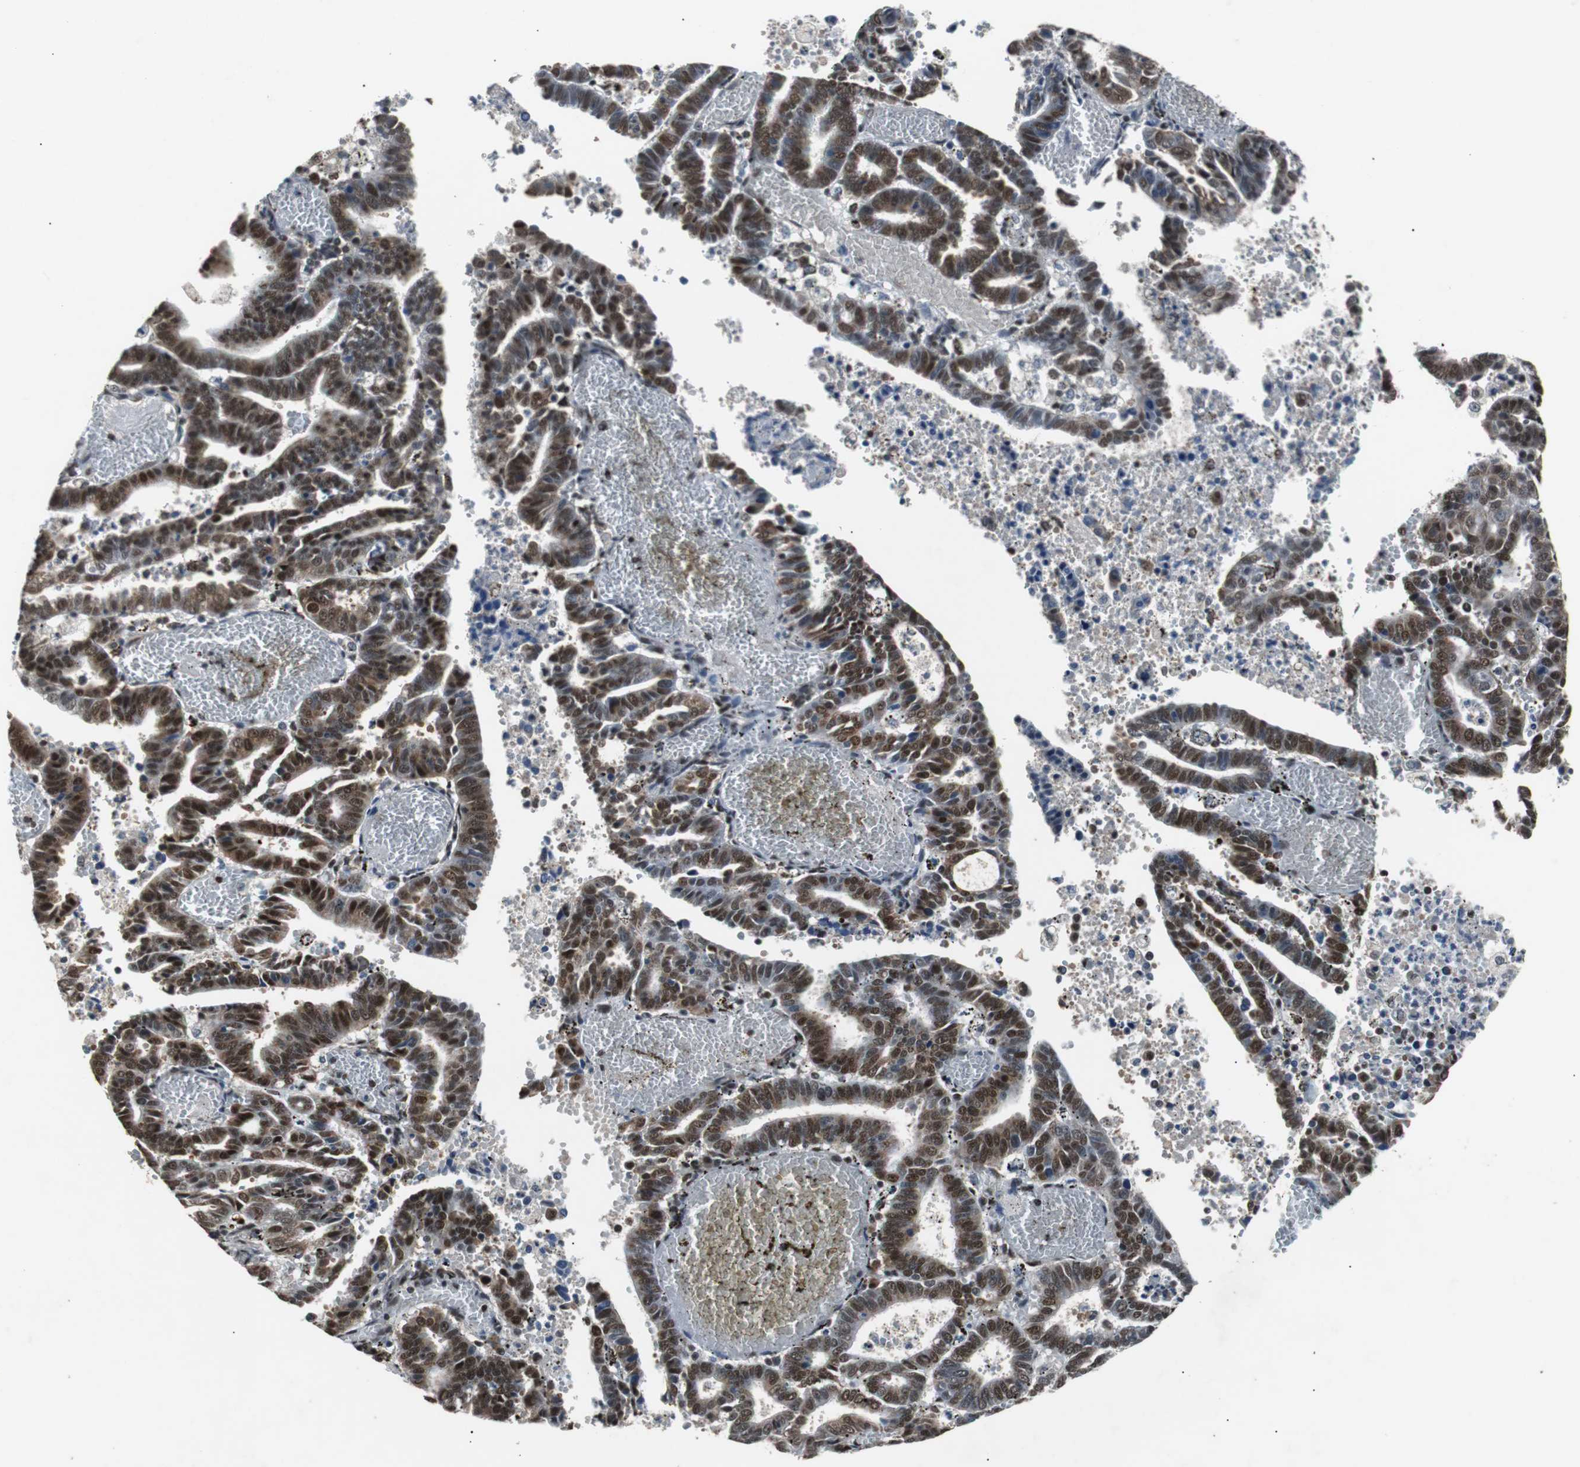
{"staining": {"intensity": "strong", "quantity": ">75%", "location": "nuclear"}, "tissue": "endometrial cancer", "cell_type": "Tumor cells", "image_type": "cancer", "snomed": [{"axis": "morphology", "description": "Adenocarcinoma, NOS"}, {"axis": "topography", "description": "Uterus"}], "caption": "Endometrial cancer stained with immunohistochemistry (IHC) shows strong nuclear expression in about >75% of tumor cells. Using DAB (brown) and hematoxylin (blue) stains, captured at high magnification using brightfield microscopy.", "gene": "USP28", "patient": {"sex": "female", "age": 83}}